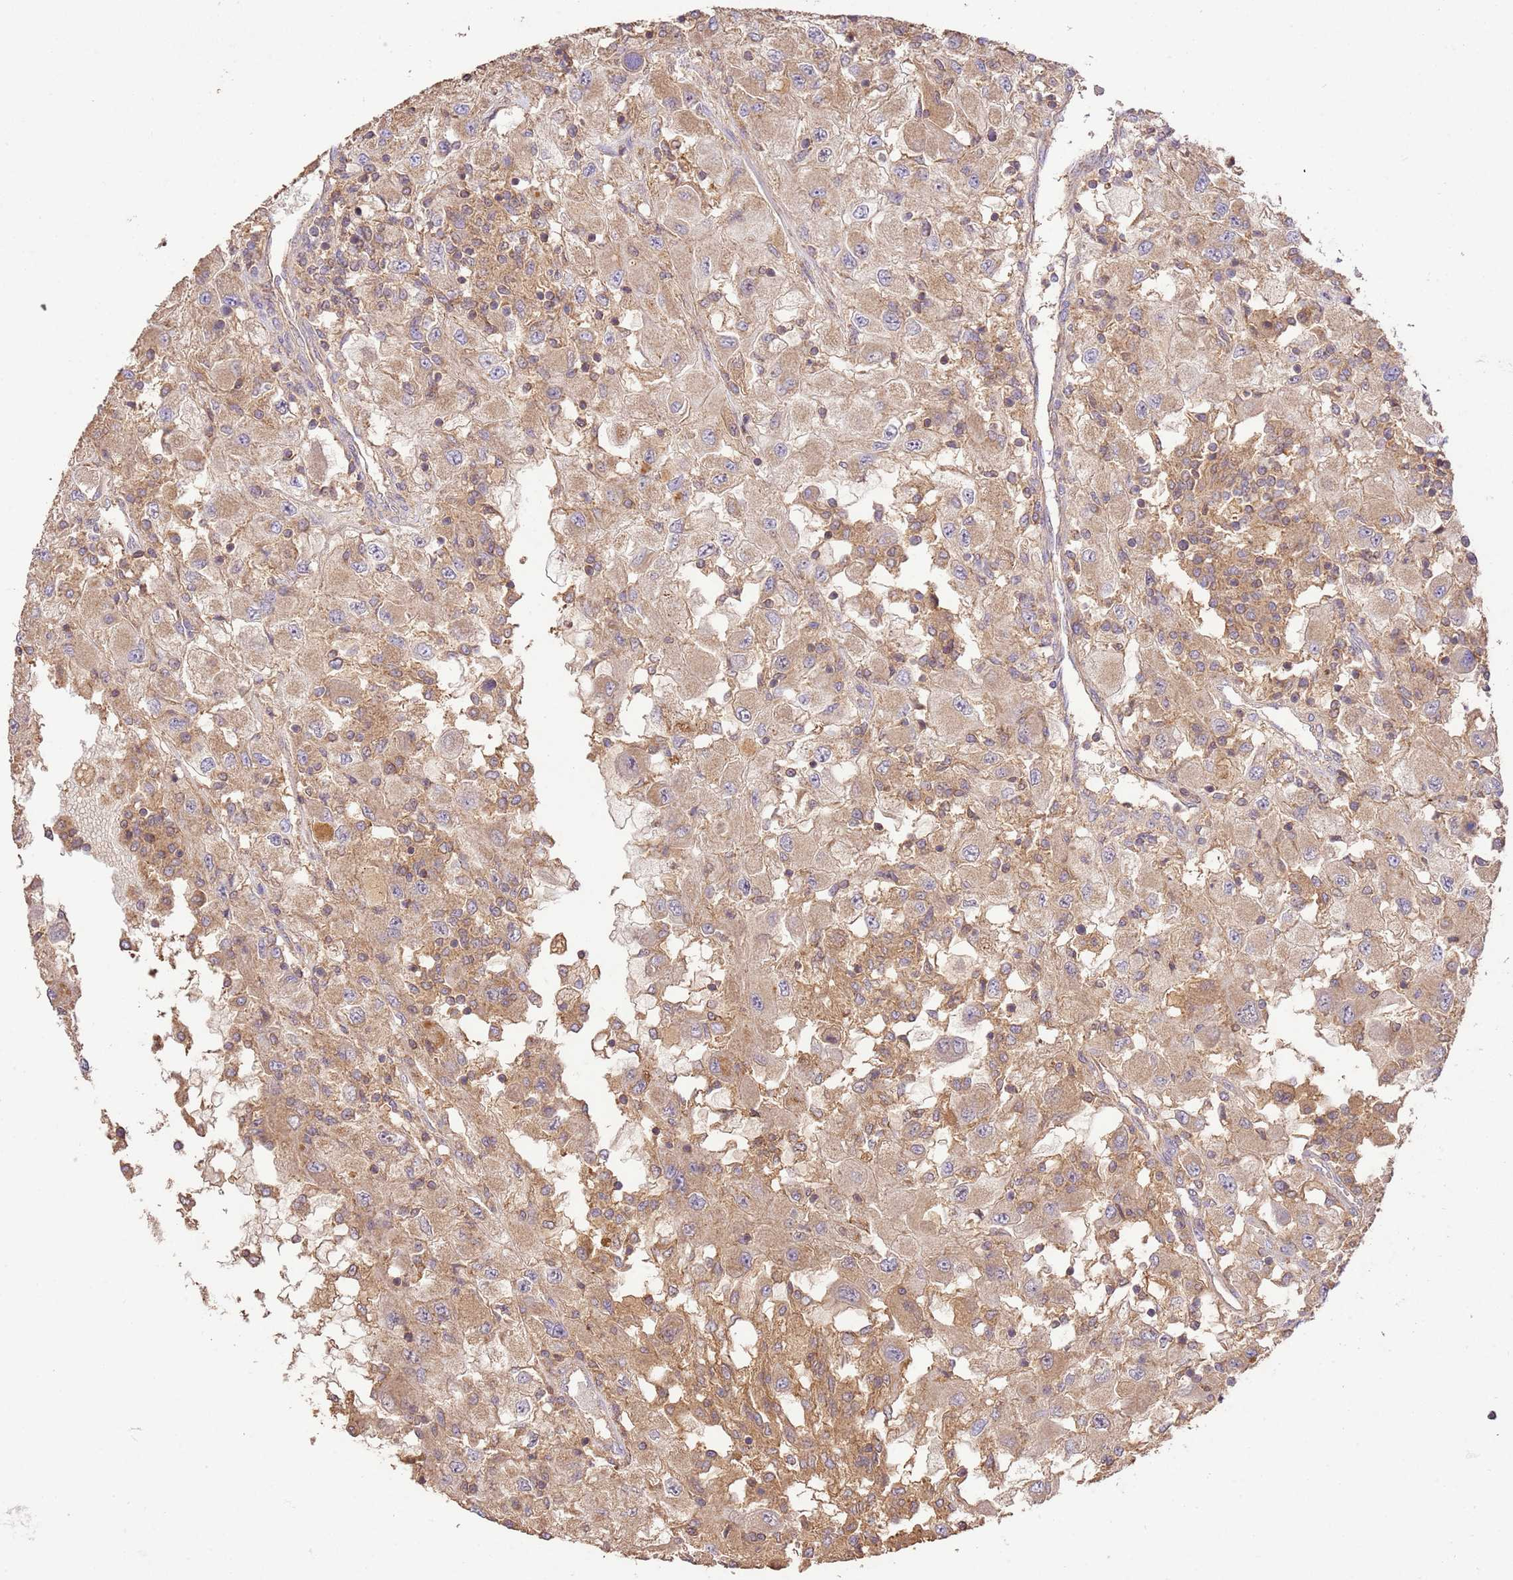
{"staining": {"intensity": "moderate", "quantity": ">75%", "location": "cytoplasmic/membranous"}, "tissue": "renal cancer", "cell_type": "Tumor cells", "image_type": "cancer", "snomed": [{"axis": "morphology", "description": "Adenocarcinoma, NOS"}, {"axis": "topography", "description": "Kidney"}], "caption": "Protein expression analysis of human renal adenocarcinoma reveals moderate cytoplasmic/membranous expression in about >75% of tumor cells. The staining was performed using DAB to visualize the protein expression in brown, while the nuclei were stained in blue with hematoxylin (Magnification: 20x).", "gene": "LRRC28", "patient": {"sex": "female", "age": 67}}